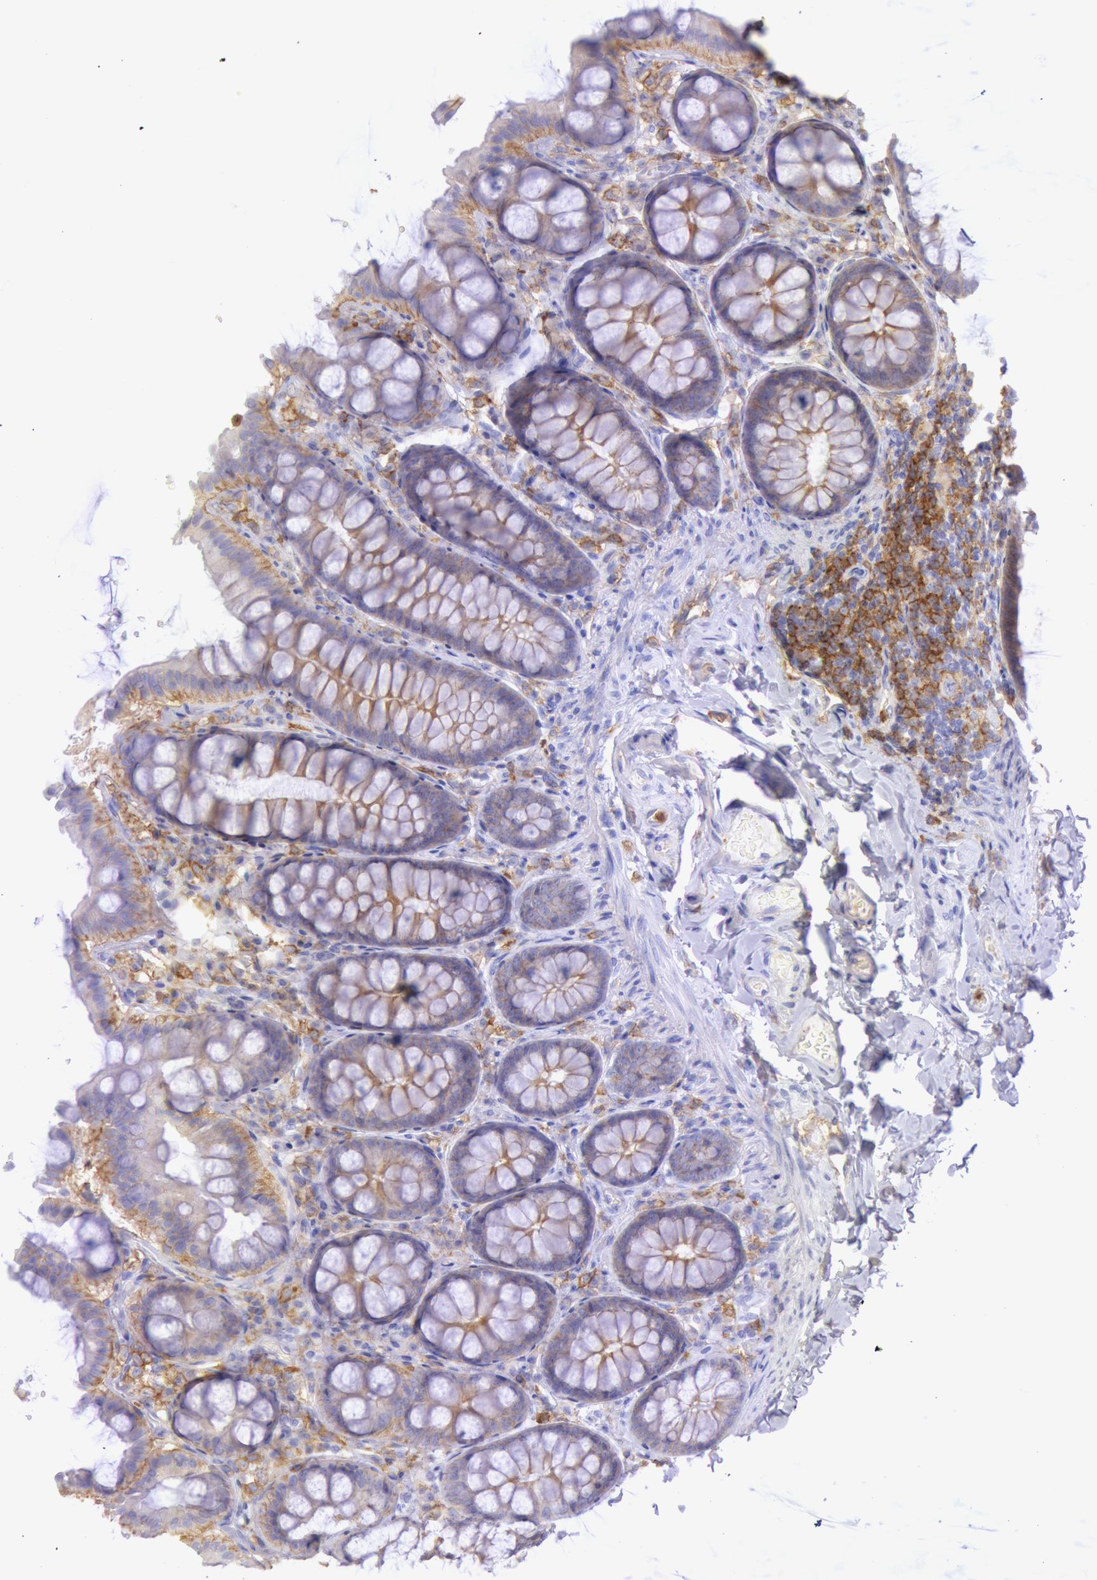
{"staining": {"intensity": "negative", "quantity": "none", "location": "none"}, "tissue": "colon", "cell_type": "Endothelial cells", "image_type": "normal", "snomed": [{"axis": "morphology", "description": "Normal tissue, NOS"}, {"axis": "topography", "description": "Colon"}], "caption": "IHC micrograph of unremarkable human colon stained for a protein (brown), which demonstrates no staining in endothelial cells.", "gene": "LYN", "patient": {"sex": "female", "age": 61}}